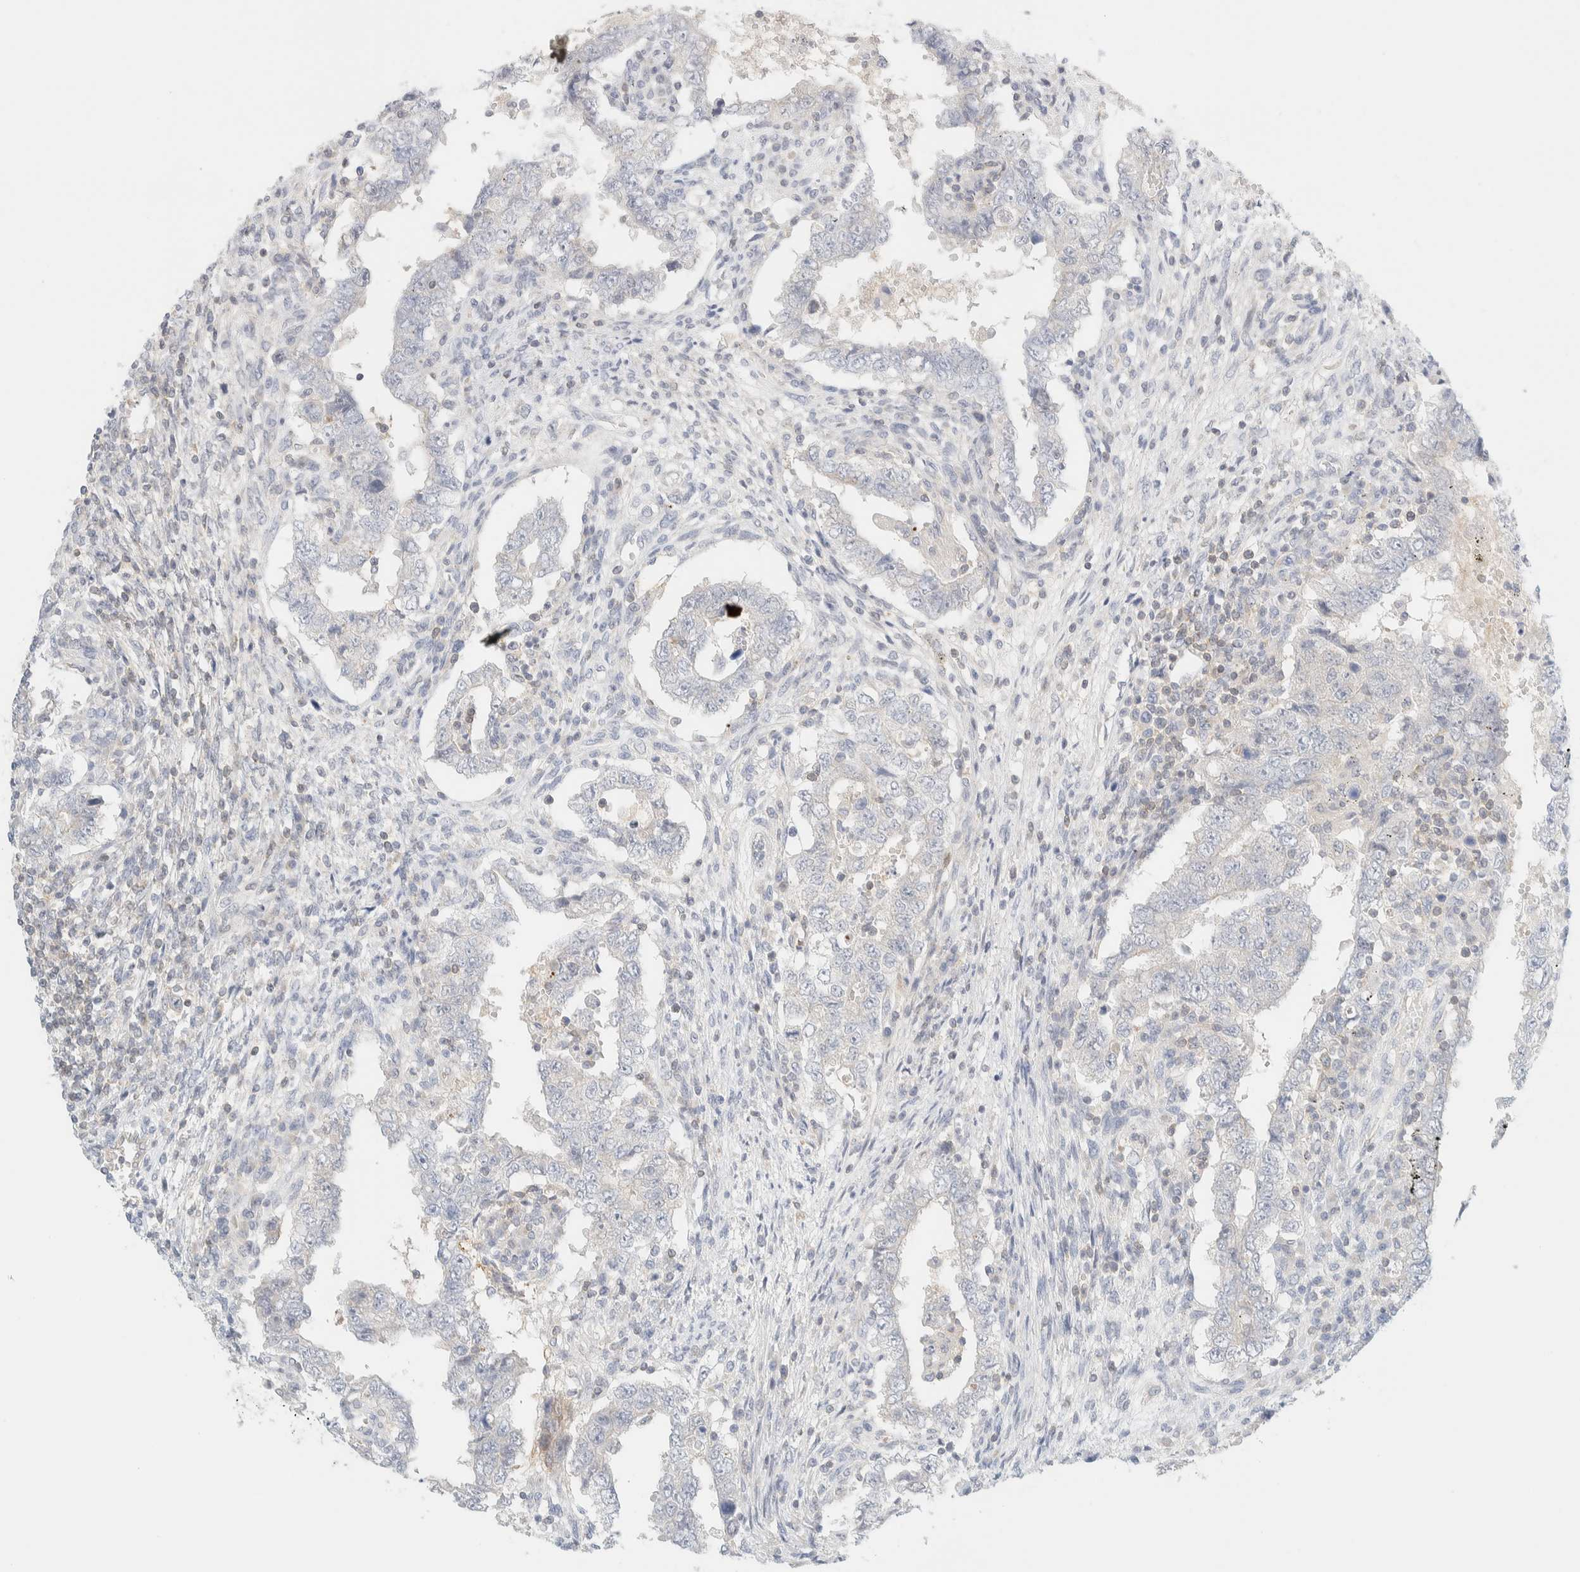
{"staining": {"intensity": "negative", "quantity": "none", "location": "none"}, "tissue": "testis cancer", "cell_type": "Tumor cells", "image_type": "cancer", "snomed": [{"axis": "morphology", "description": "Carcinoma, Embryonal, NOS"}, {"axis": "topography", "description": "Testis"}], "caption": "High magnification brightfield microscopy of testis embryonal carcinoma stained with DAB (brown) and counterstained with hematoxylin (blue): tumor cells show no significant positivity.", "gene": "PCYT2", "patient": {"sex": "male", "age": 26}}